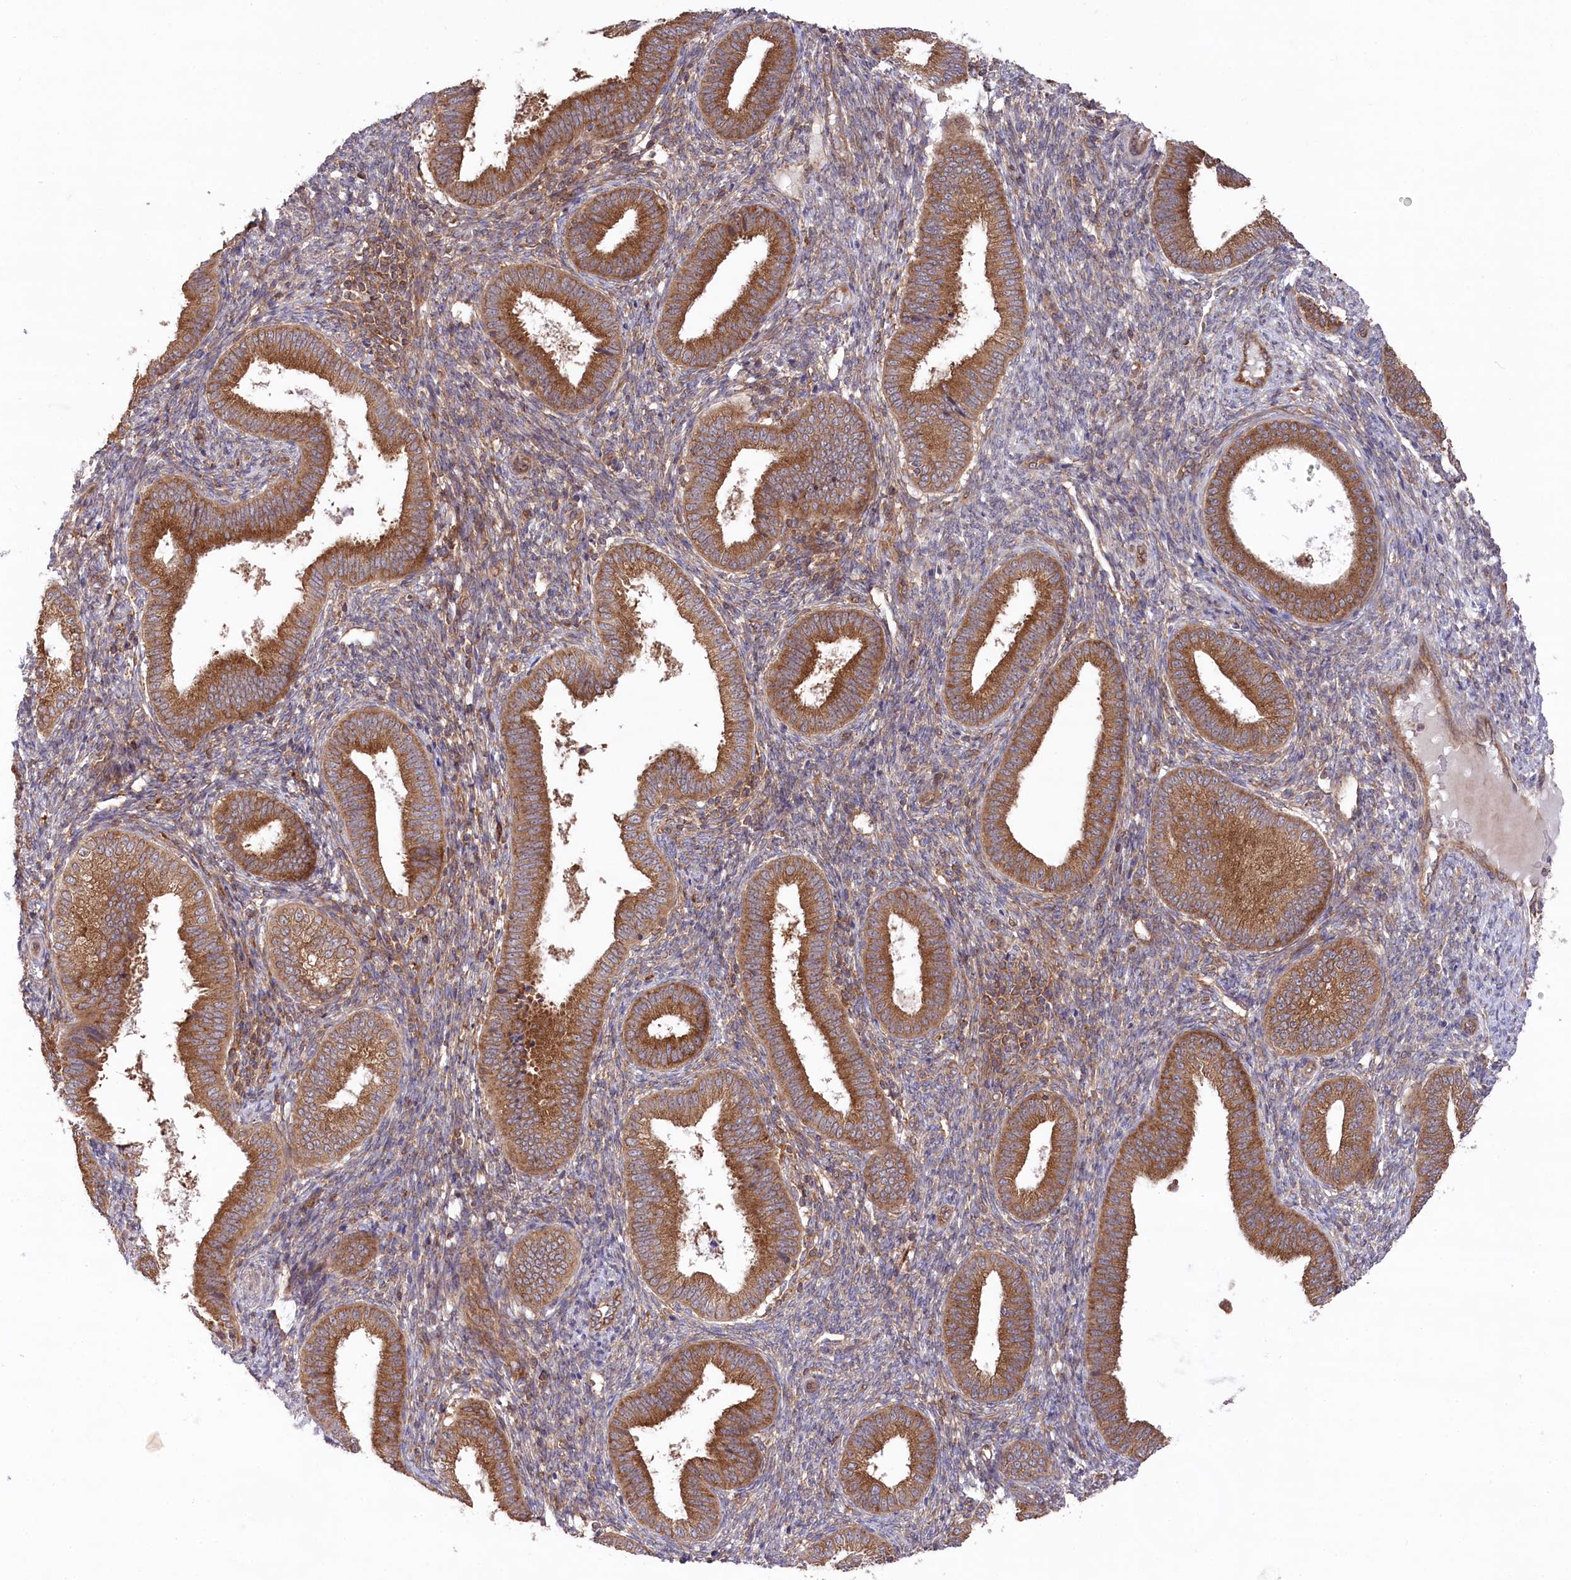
{"staining": {"intensity": "moderate", "quantity": "<25%", "location": "cytoplasmic/membranous"}, "tissue": "endometrium", "cell_type": "Cells in endometrial stroma", "image_type": "normal", "snomed": [{"axis": "morphology", "description": "Normal tissue, NOS"}, {"axis": "topography", "description": "Endometrium"}], "caption": "Immunohistochemical staining of normal human endometrium reveals low levels of moderate cytoplasmic/membranous positivity in approximately <25% of cells in endometrial stroma. (DAB (3,3'-diaminobenzidine) IHC, brown staining for protein, blue staining for nuclei).", "gene": "PPP1R21", "patient": {"sex": "female", "age": 39}}